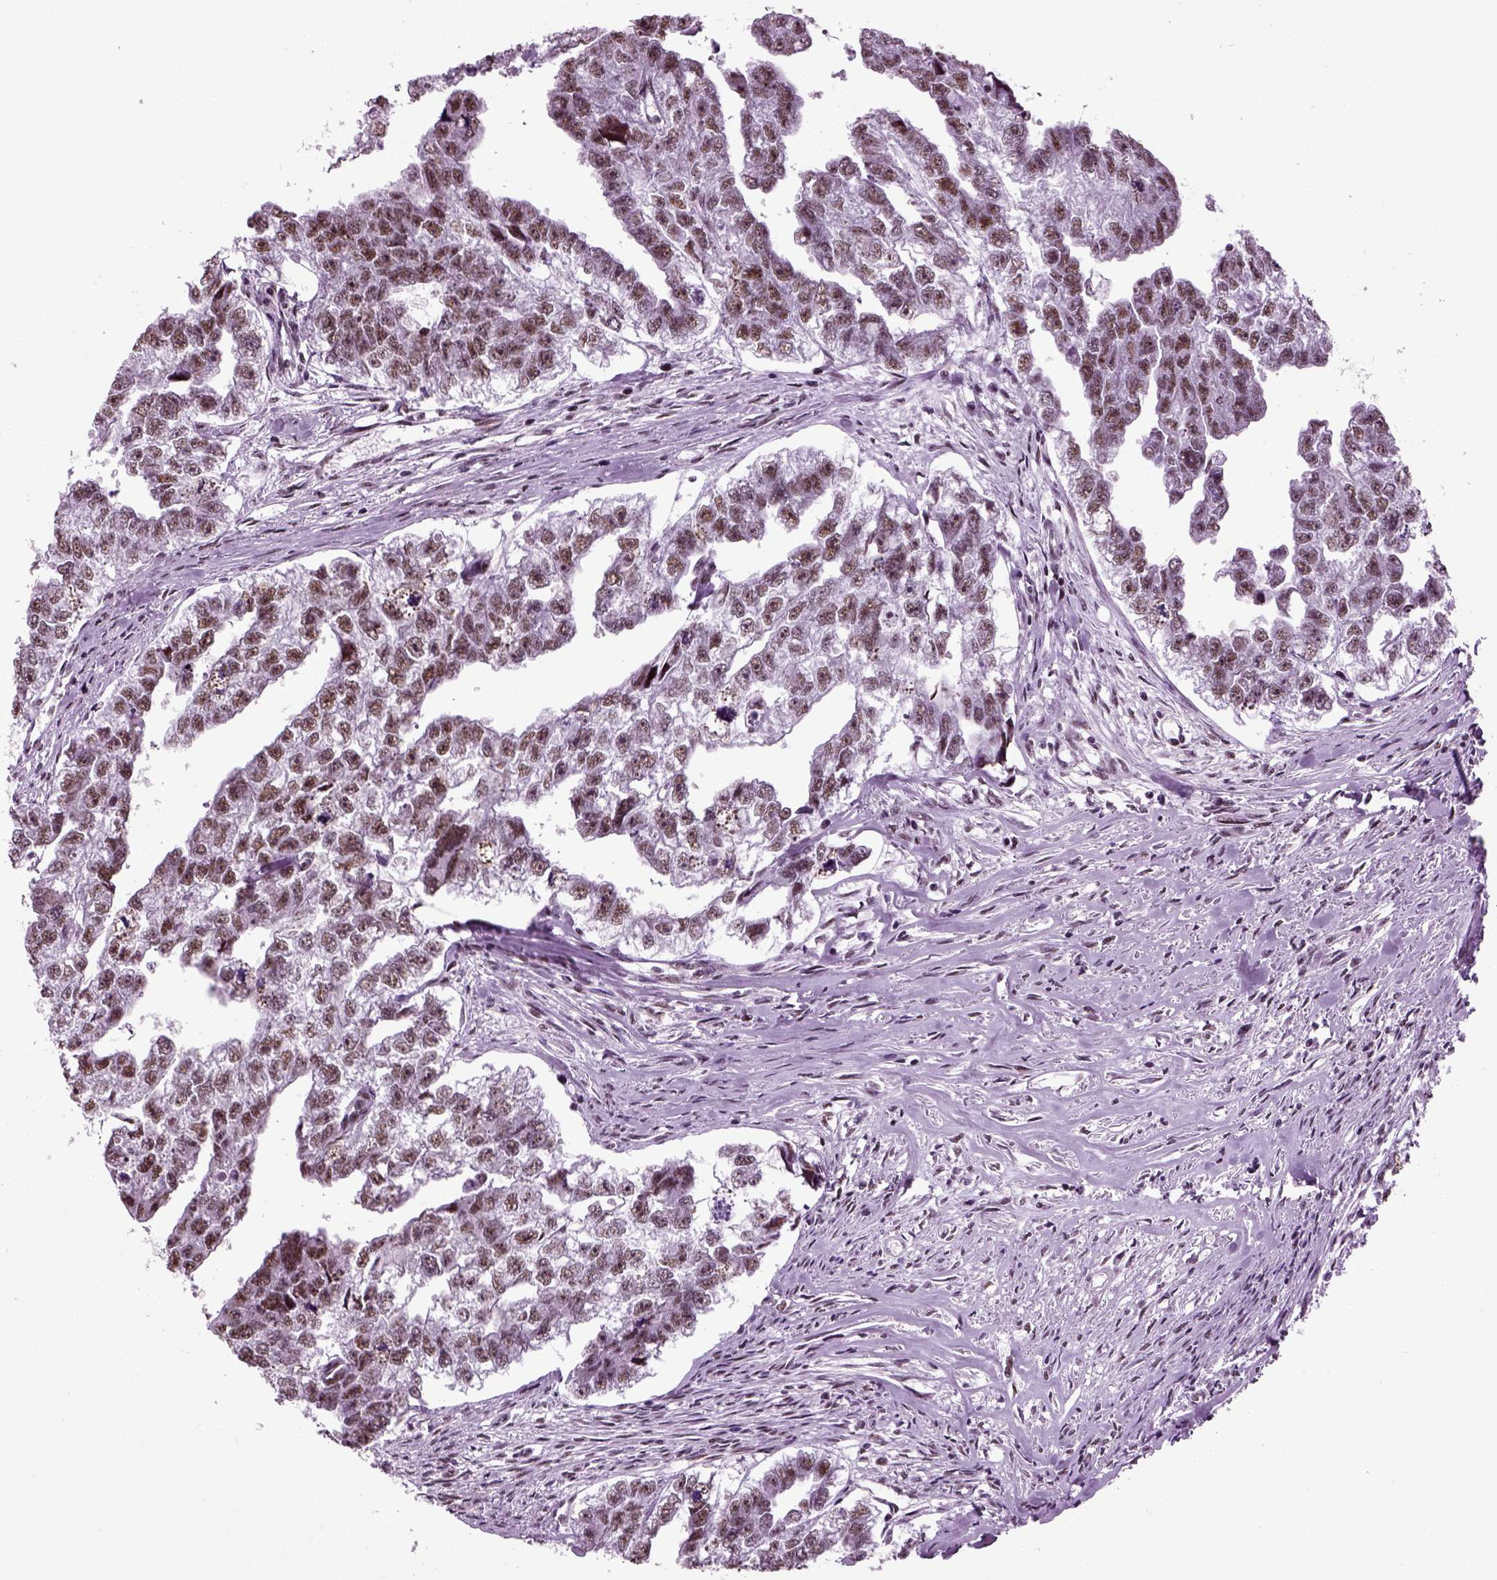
{"staining": {"intensity": "moderate", "quantity": ">75%", "location": "nuclear"}, "tissue": "testis cancer", "cell_type": "Tumor cells", "image_type": "cancer", "snomed": [{"axis": "morphology", "description": "Carcinoma, Embryonal, NOS"}, {"axis": "morphology", "description": "Teratoma, malignant, NOS"}, {"axis": "topography", "description": "Testis"}], "caption": "Human testis embryonal carcinoma stained for a protein (brown) exhibits moderate nuclear positive expression in about >75% of tumor cells.", "gene": "RCOR3", "patient": {"sex": "male", "age": 44}}